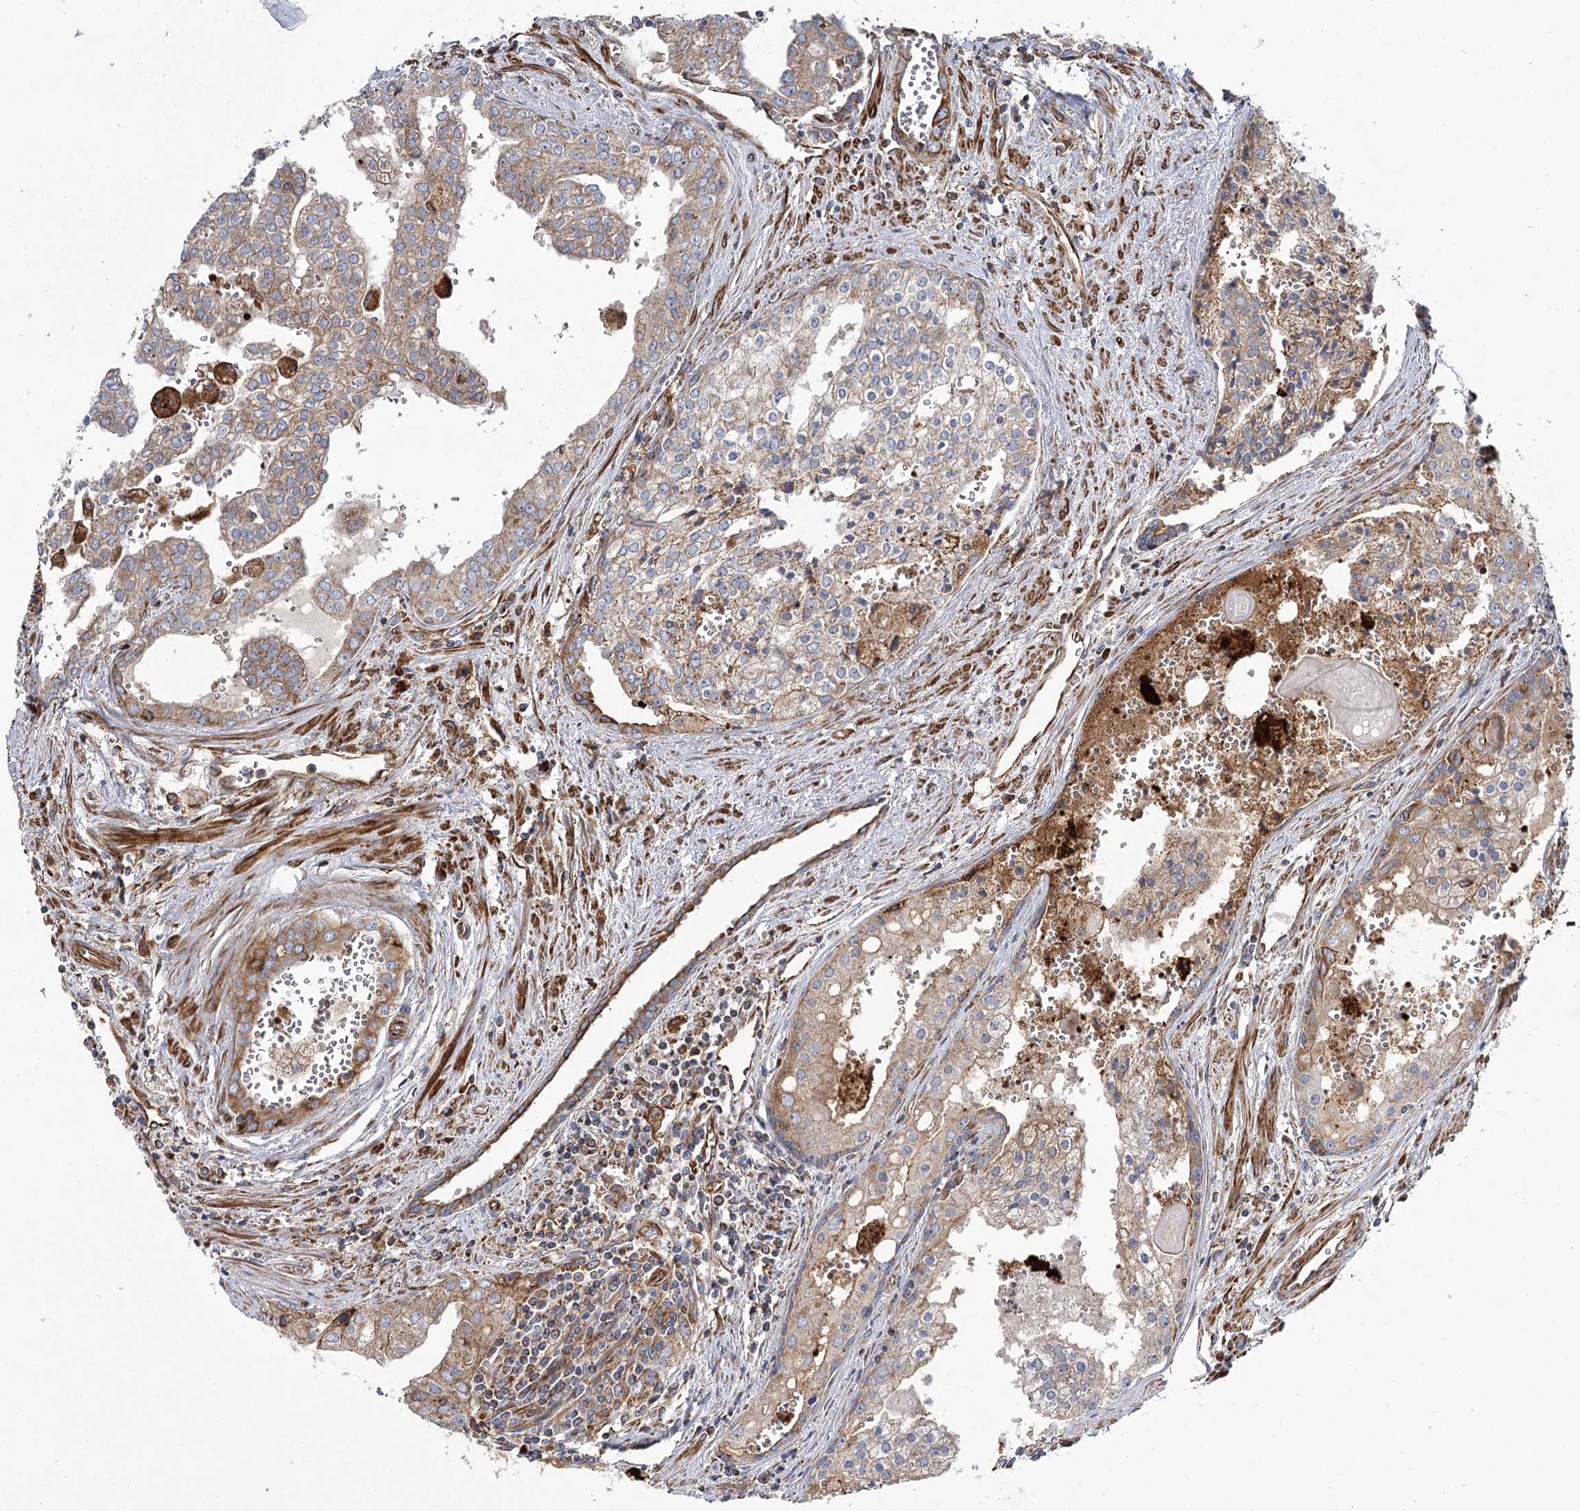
{"staining": {"intensity": "weak", "quantity": ">75%", "location": "cytoplasmic/membranous"}, "tissue": "prostate cancer", "cell_type": "Tumor cells", "image_type": "cancer", "snomed": [{"axis": "morphology", "description": "Adenocarcinoma, High grade"}, {"axis": "topography", "description": "Prostate"}], "caption": "Adenocarcinoma (high-grade) (prostate) stained with DAB immunohistochemistry shows low levels of weak cytoplasmic/membranous positivity in approximately >75% of tumor cells. The staining was performed using DAB (3,3'-diaminobenzidine), with brown indicating positive protein expression. Nuclei are stained blue with hematoxylin.", "gene": "THUMPD3", "patient": {"sex": "male", "age": 68}}